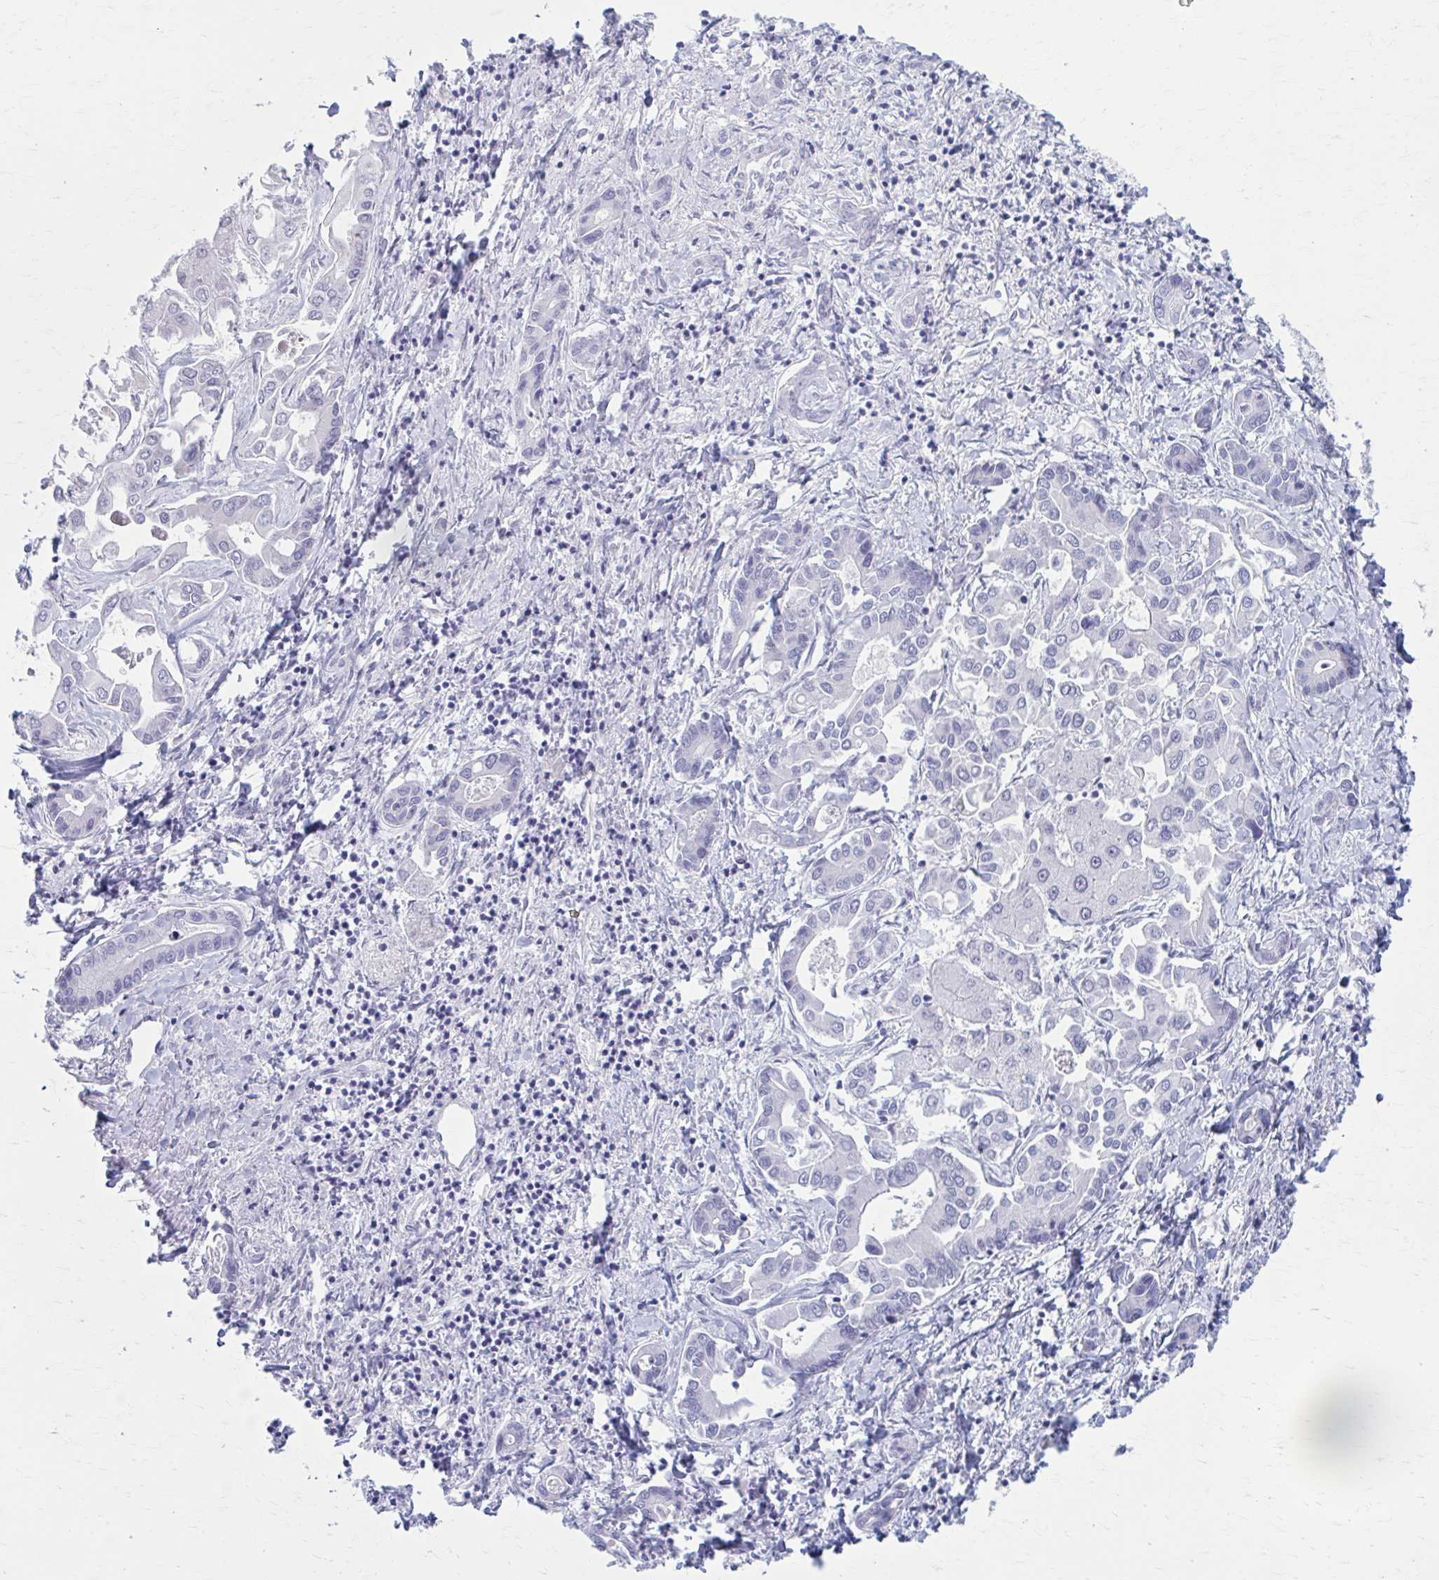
{"staining": {"intensity": "negative", "quantity": "none", "location": "none"}, "tissue": "liver cancer", "cell_type": "Tumor cells", "image_type": "cancer", "snomed": [{"axis": "morphology", "description": "Cholangiocarcinoma"}, {"axis": "topography", "description": "Liver"}], "caption": "DAB (3,3'-diaminobenzidine) immunohistochemical staining of human liver cancer (cholangiocarcinoma) shows no significant expression in tumor cells. The staining is performed using DAB (3,3'-diaminobenzidine) brown chromogen with nuclei counter-stained in using hematoxylin.", "gene": "CCDC105", "patient": {"sex": "male", "age": 66}}